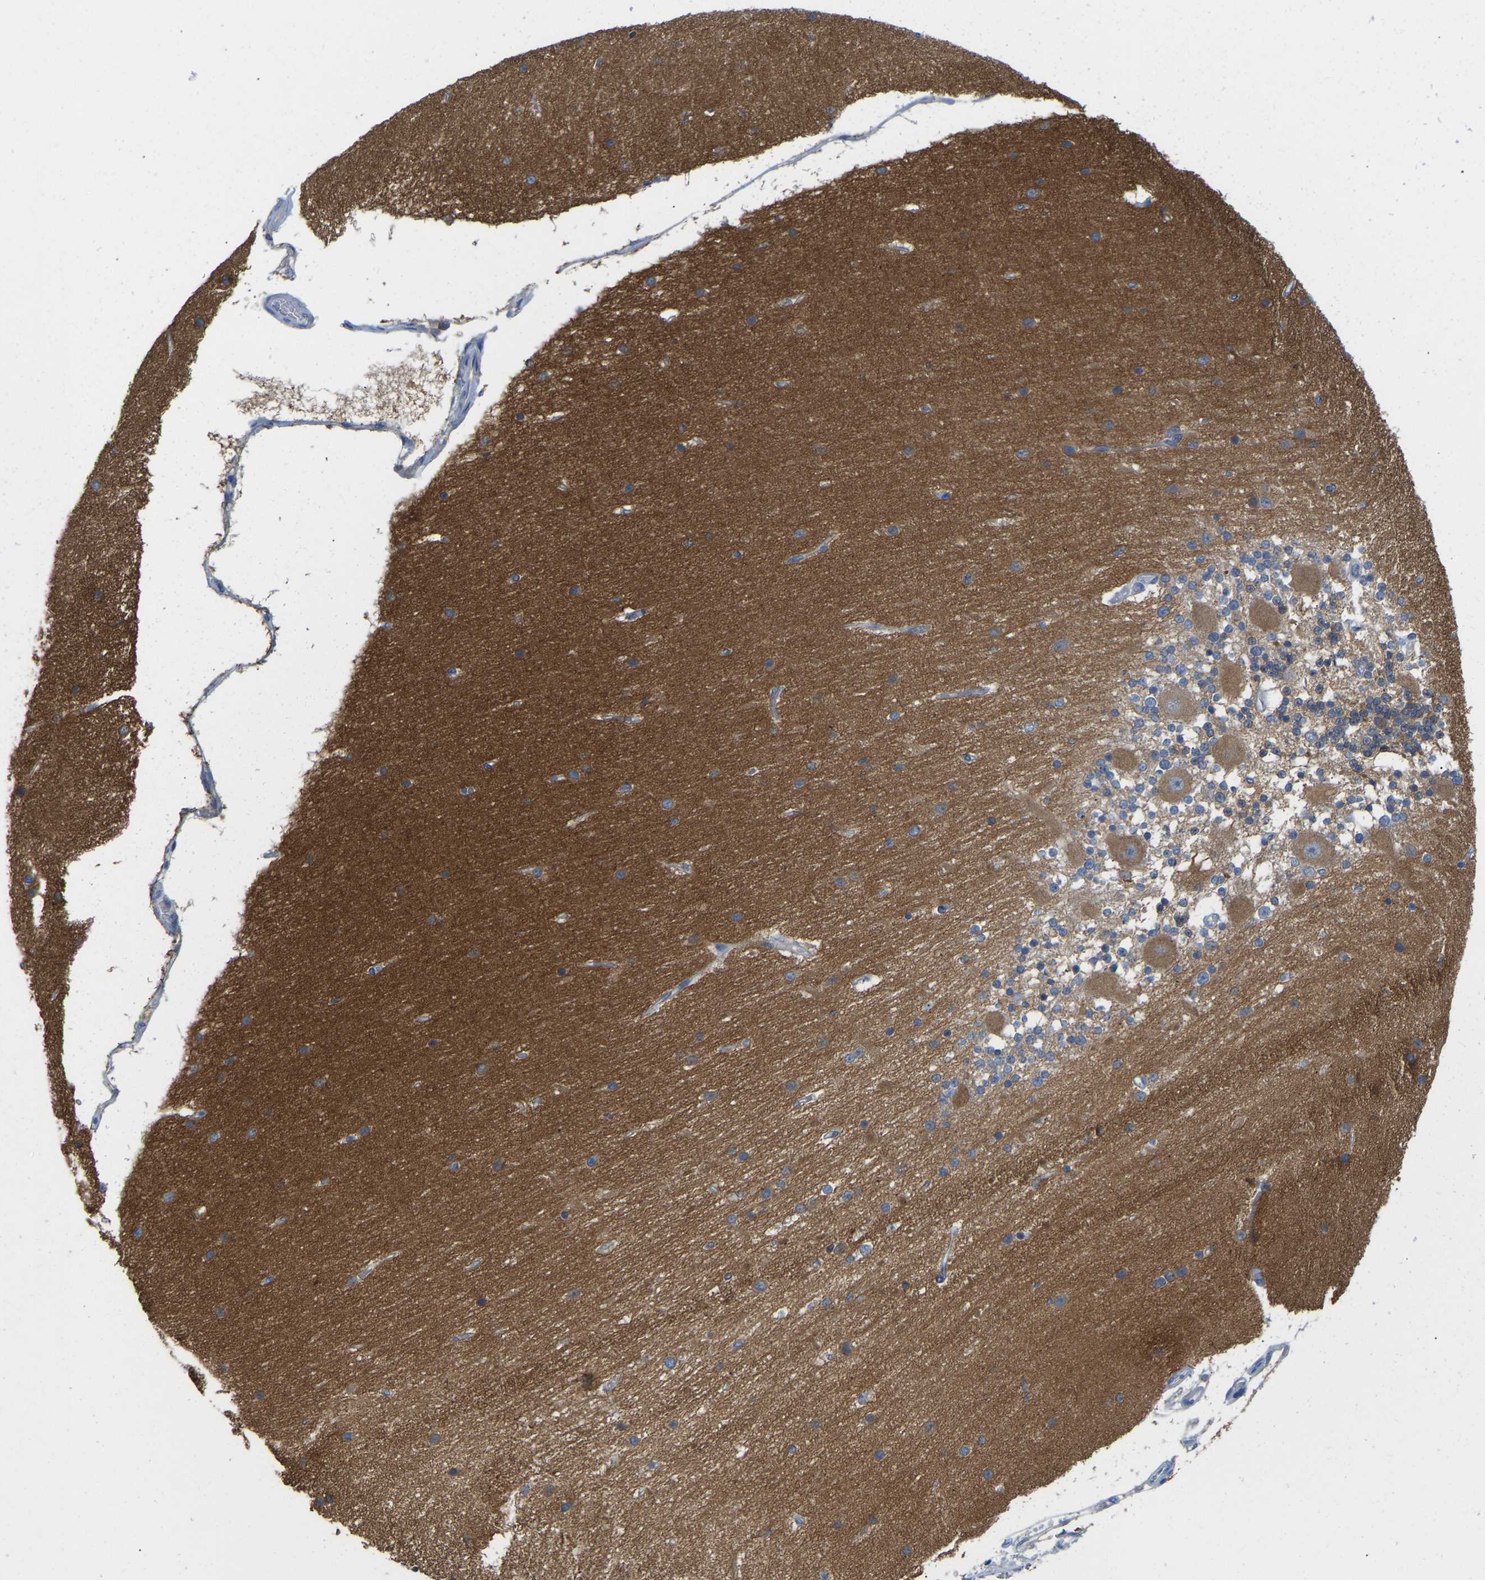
{"staining": {"intensity": "moderate", "quantity": ">75%", "location": "cytoplasmic/membranous"}, "tissue": "cerebellum", "cell_type": "Cells in granular layer", "image_type": "normal", "snomed": [{"axis": "morphology", "description": "Normal tissue, NOS"}, {"axis": "topography", "description": "Cerebellum"}], "caption": "Immunohistochemical staining of unremarkable cerebellum reveals moderate cytoplasmic/membranous protein expression in about >75% of cells in granular layer.", "gene": "PPP3CA", "patient": {"sex": "female", "age": 54}}